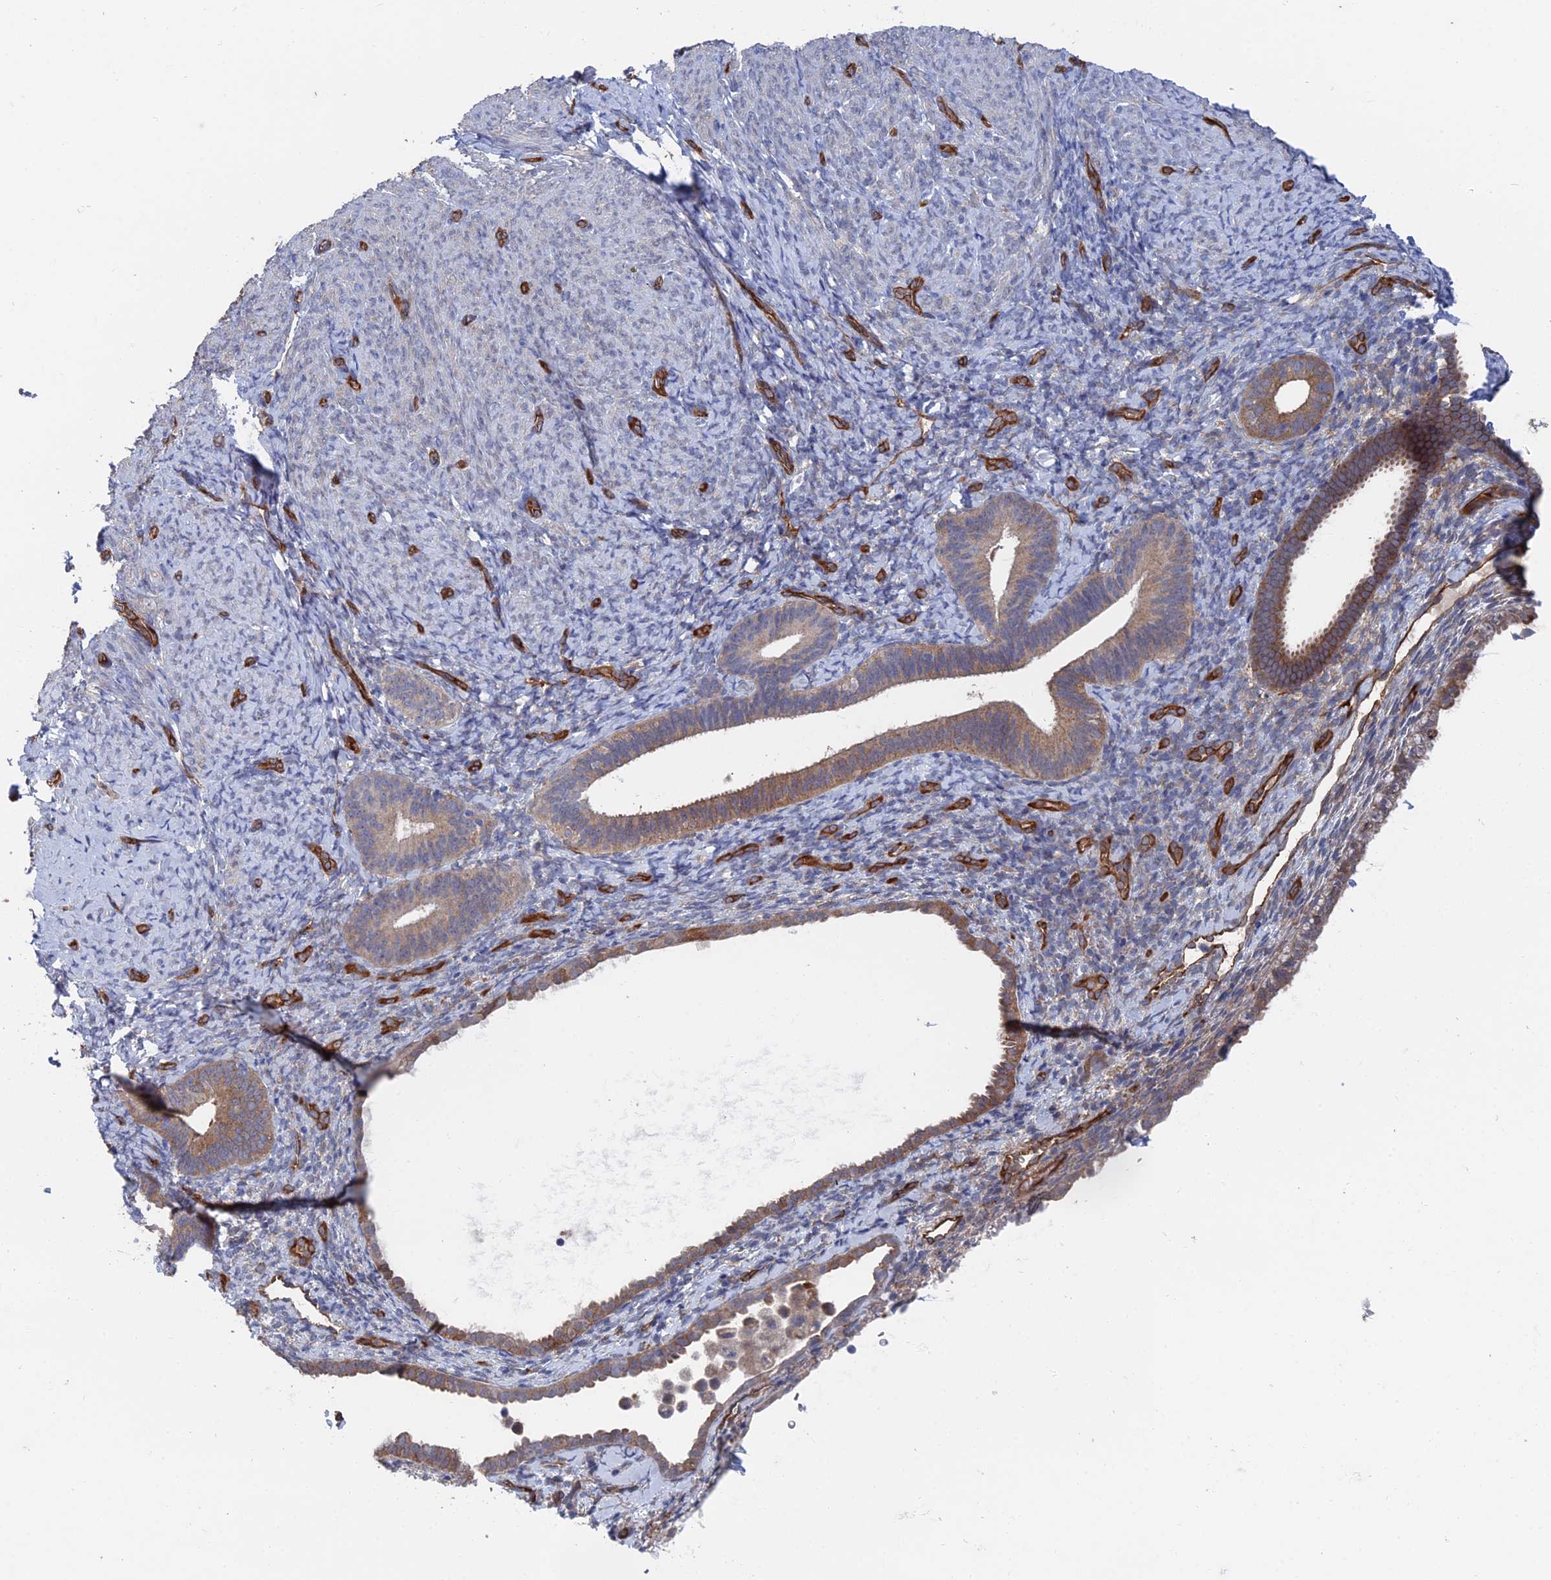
{"staining": {"intensity": "negative", "quantity": "none", "location": "none"}, "tissue": "endometrium", "cell_type": "Cells in endometrial stroma", "image_type": "normal", "snomed": [{"axis": "morphology", "description": "Normal tissue, NOS"}, {"axis": "topography", "description": "Endometrium"}], "caption": "DAB (3,3'-diaminobenzidine) immunohistochemical staining of benign endometrium displays no significant positivity in cells in endometrial stroma.", "gene": "ARAP3", "patient": {"sex": "female", "age": 65}}